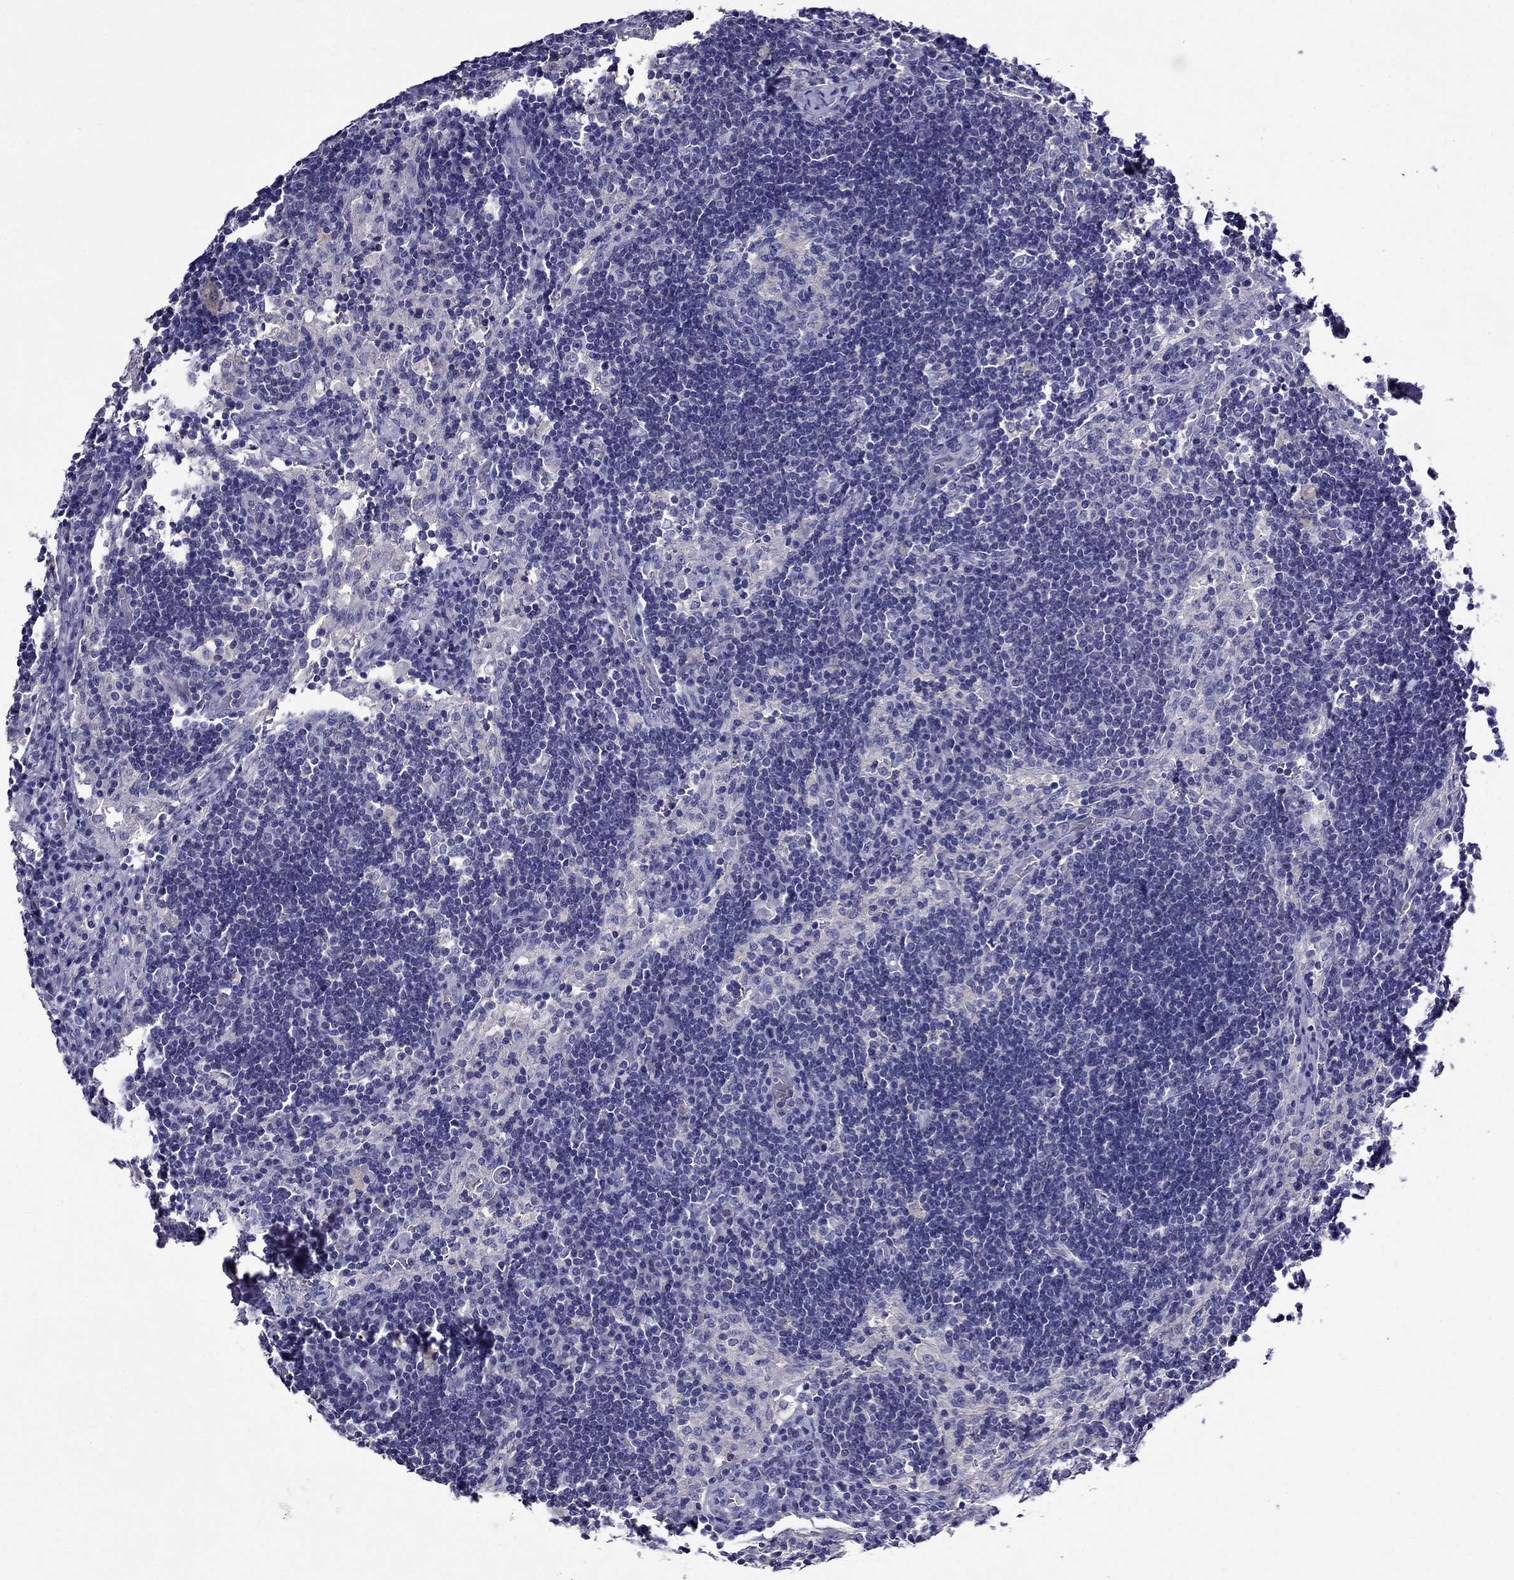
{"staining": {"intensity": "negative", "quantity": "none", "location": "none"}, "tissue": "lymph node", "cell_type": "Germinal center cells", "image_type": "normal", "snomed": [{"axis": "morphology", "description": "Normal tissue, NOS"}, {"axis": "topography", "description": "Lymph node"}], "caption": "Lymph node was stained to show a protein in brown. There is no significant expression in germinal center cells. (DAB immunohistochemistry (IHC), high magnification).", "gene": "SCG2", "patient": {"sex": "male", "age": 63}}